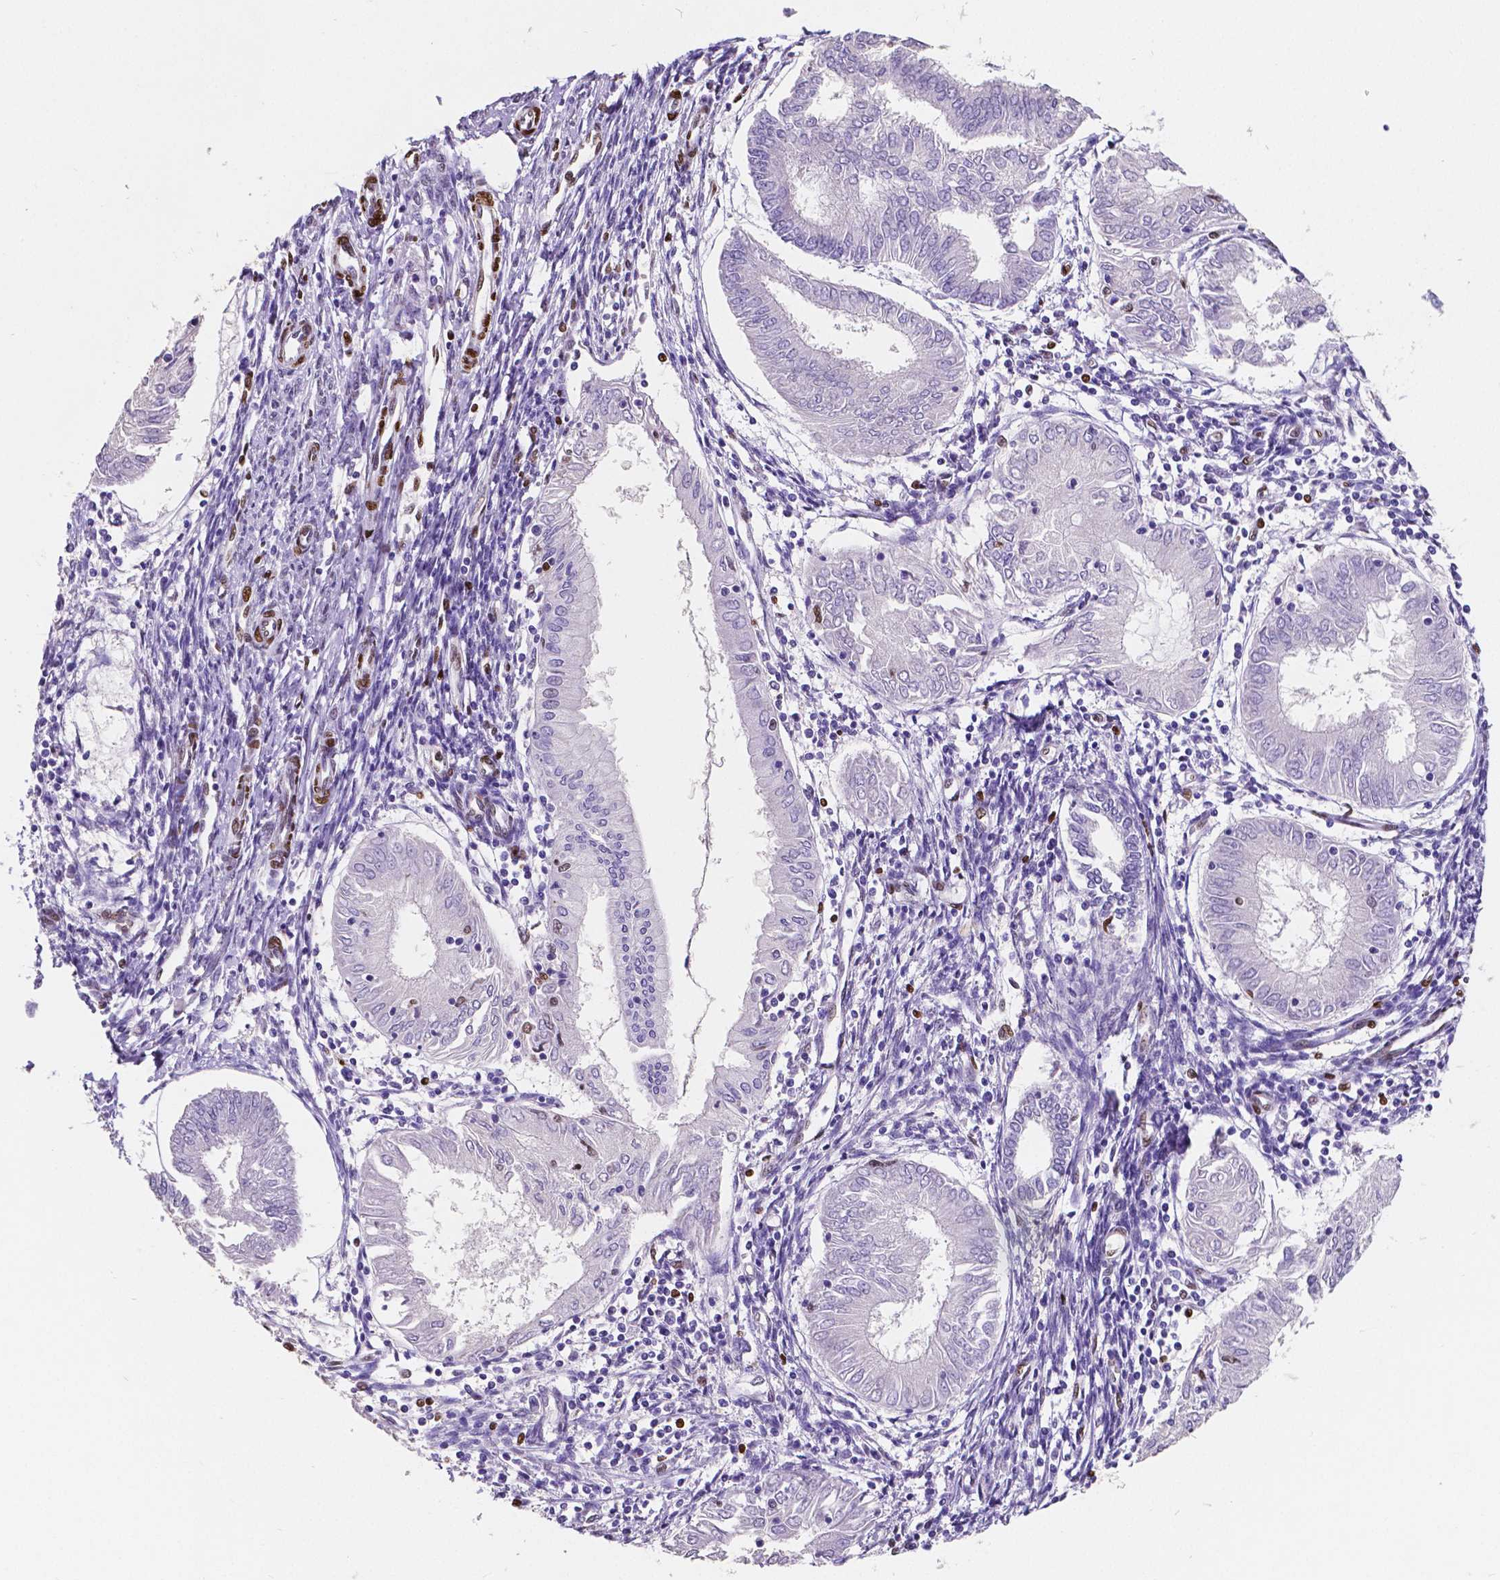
{"staining": {"intensity": "negative", "quantity": "none", "location": "none"}, "tissue": "endometrial cancer", "cell_type": "Tumor cells", "image_type": "cancer", "snomed": [{"axis": "morphology", "description": "Adenocarcinoma, NOS"}, {"axis": "topography", "description": "Endometrium"}], "caption": "DAB (3,3'-diaminobenzidine) immunohistochemical staining of human endometrial cancer exhibits no significant staining in tumor cells.", "gene": "MEF2C", "patient": {"sex": "female", "age": 68}}